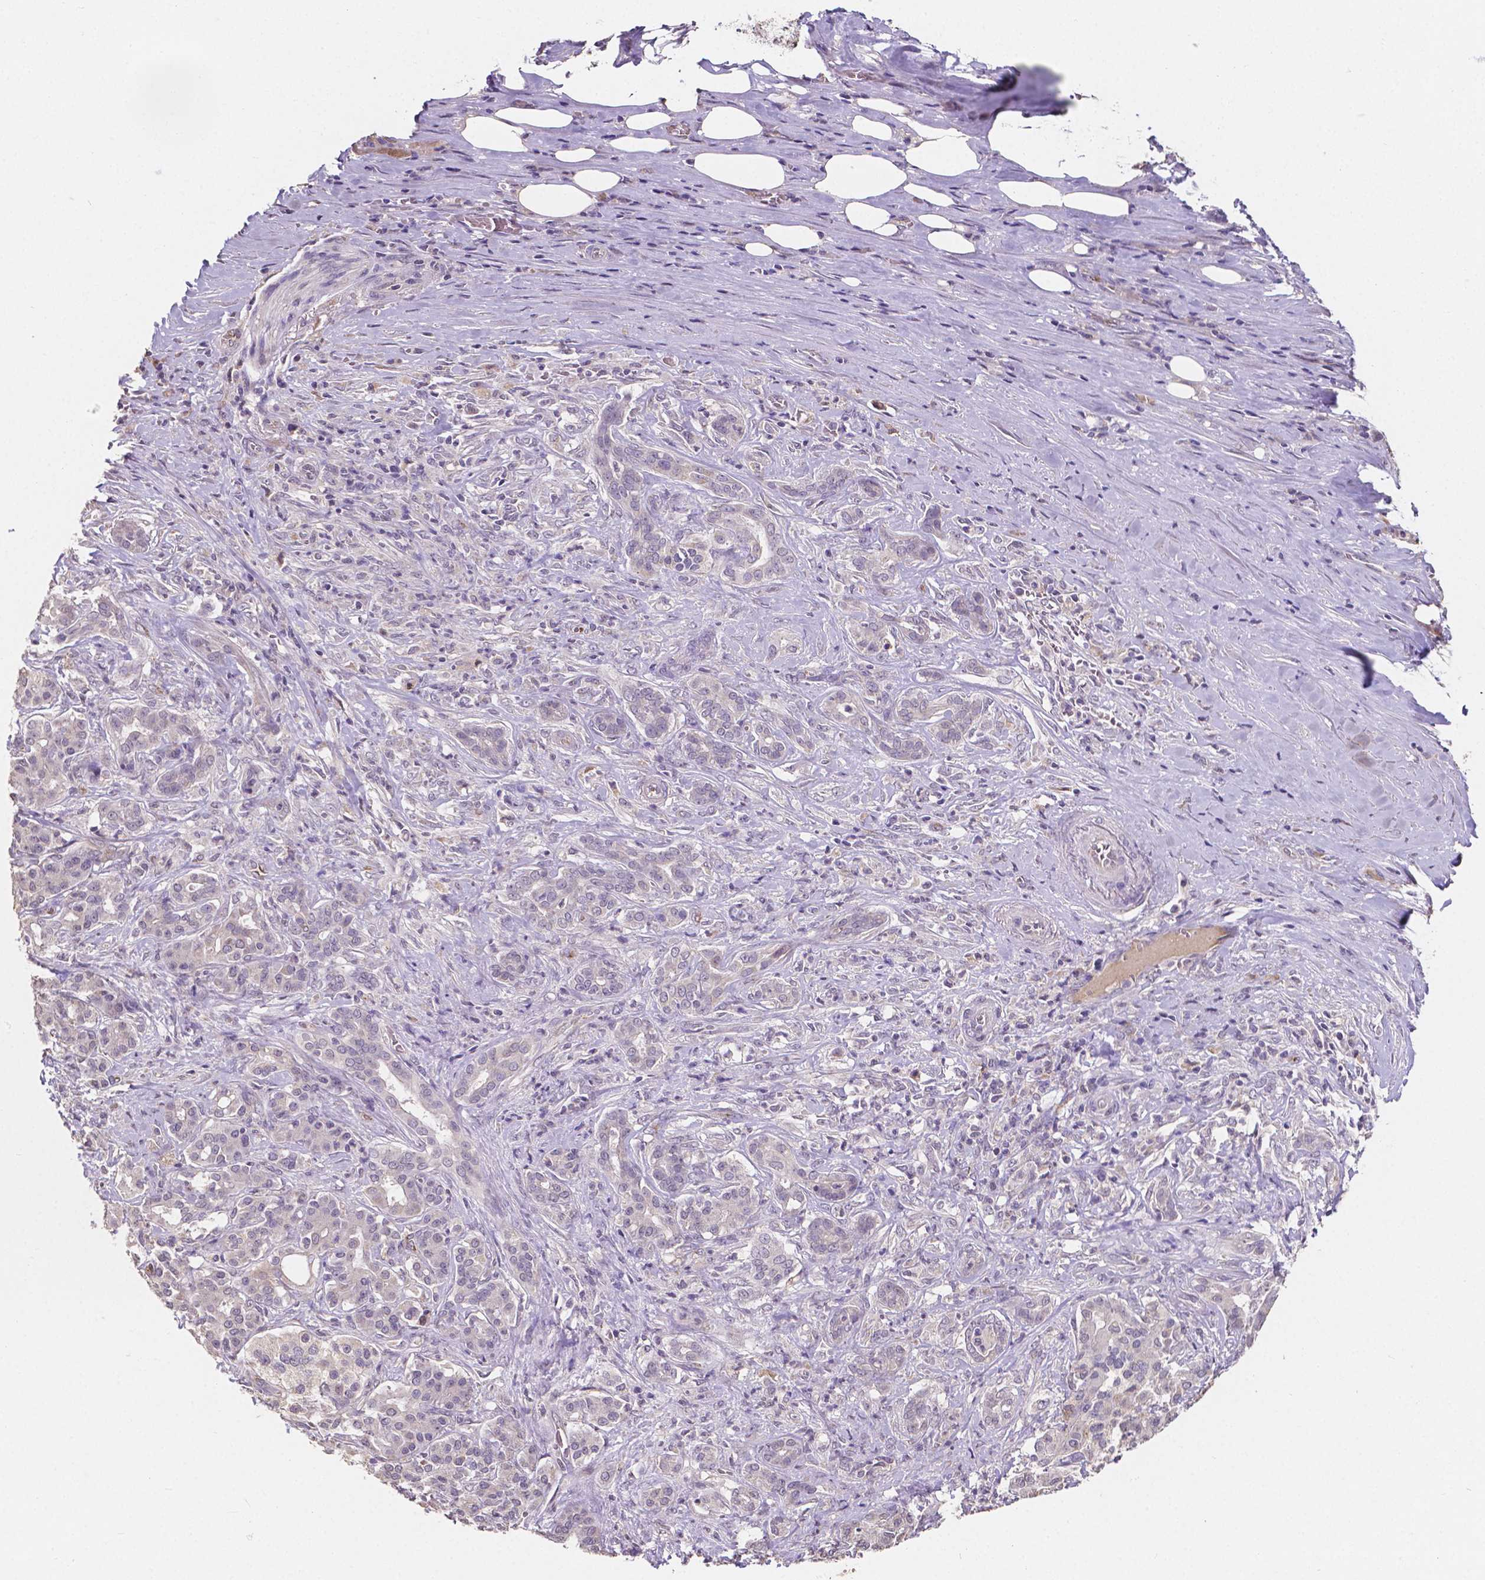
{"staining": {"intensity": "negative", "quantity": "none", "location": "none"}, "tissue": "pancreatic cancer", "cell_type": "Tumor cells", "image_type": "cancer", "snomed": [{"axis": "morphology", "description": "Normal tissue, NOS"}, {"axis": "morphology", "description": "Inflammation, NOS"}, {"axis": "morphology", "description": "Adenocarcinoma, NOS"}, {"axis": "topography", "description": "Pancreas"}], "caption": "Tumor cells show no significant expression in adenocarcinoma (pancreatic).", "gene": "ELAVL2", "patient": {"sex": "male", "age": 57}}